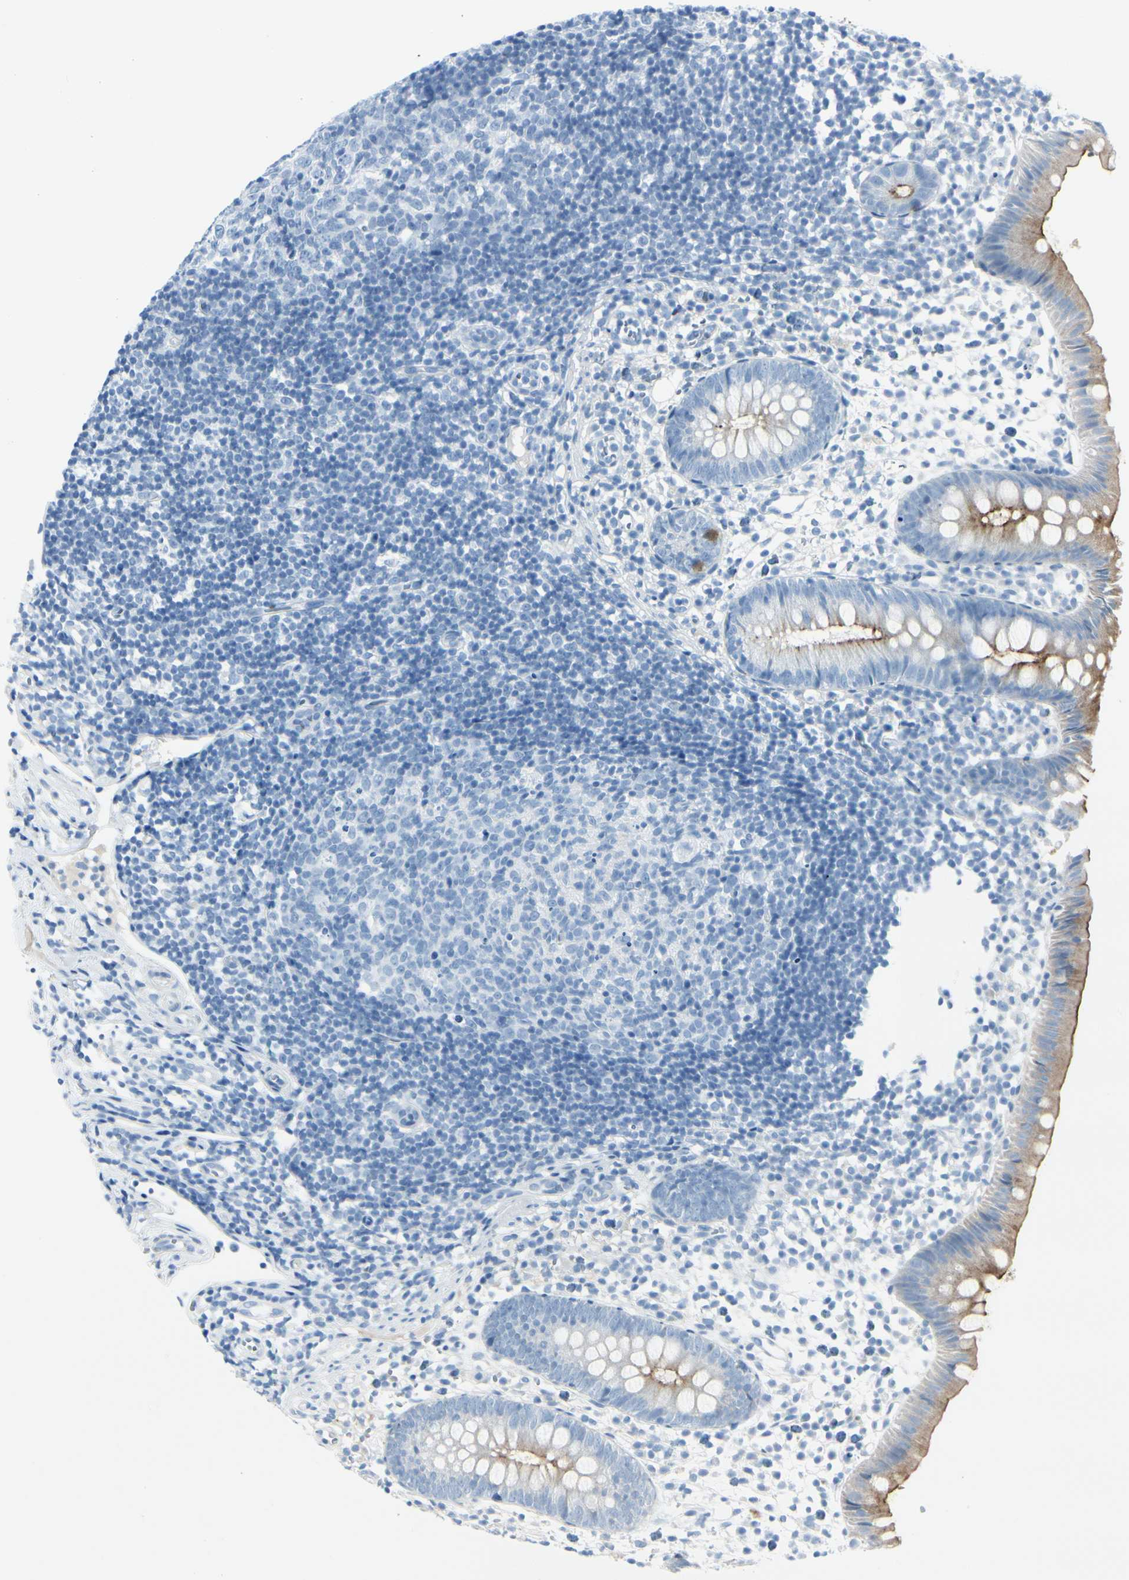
{"staining": {"intensity": "strong", "quantity": ">75%", "location": "cytoplasmic/membranous"}, "tissue": "appendix", "cell_type": "Glandular cells", "image_type": "normal", "snomed": [{"axis": "morphology", "description": "Normal tissue, NOS"}, {"axis": "topography", "description": "Appendix"}], "caption": "A brown stain labels strong cytoplasmic/membranous positivity of a protein in glandular cells of normal human appendix.", "gene": "CDHR5", "patient": {"sex": "female", "age": 20}}